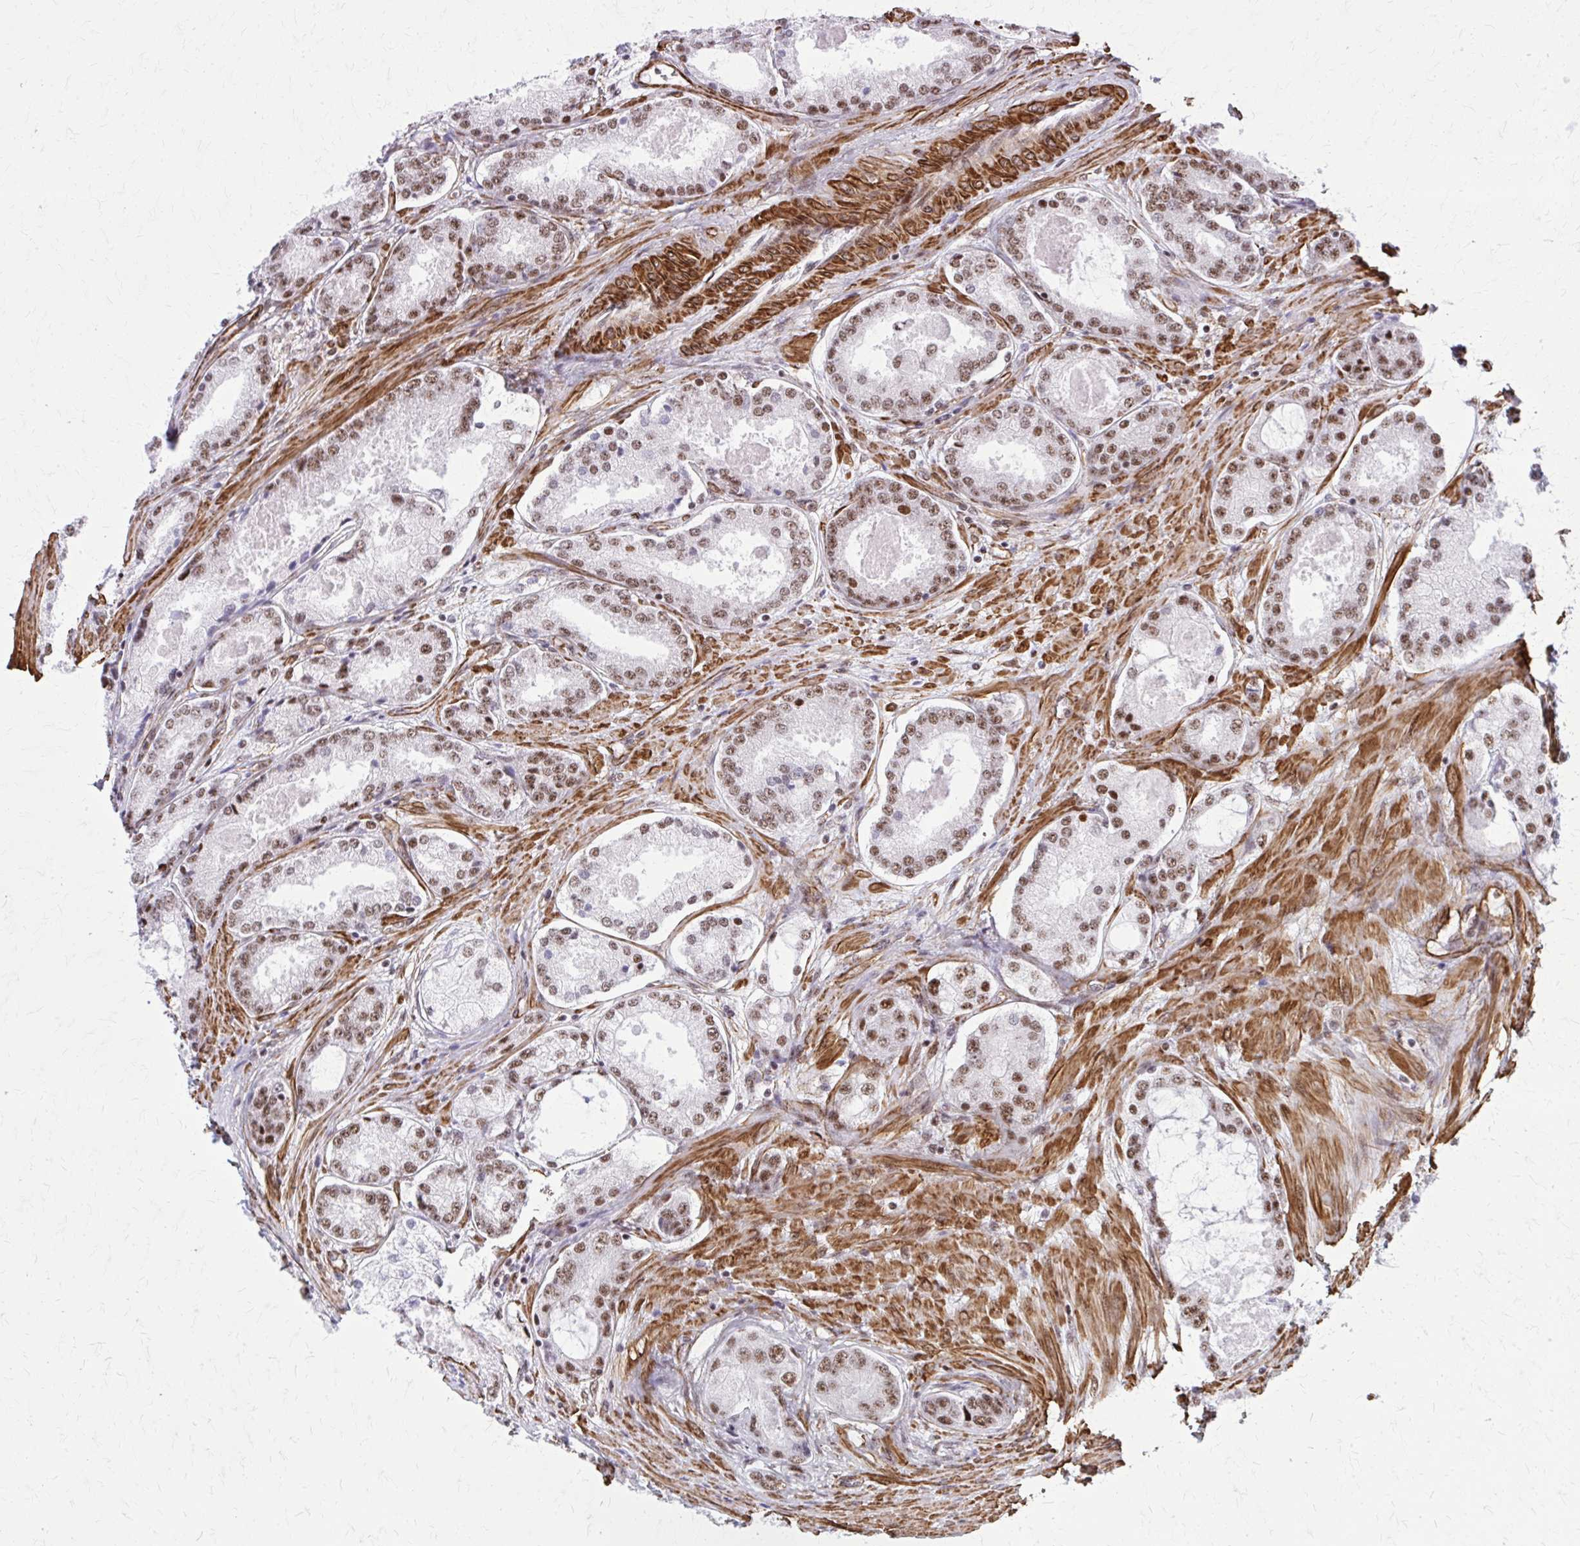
{"staining": {"intensity": "moderate", "quantity": ">75%", "location": "nuclear"}, "tissue": "prostate cancer", "cell_type": "Tumor cells", "image_type": "cancer", "snomed": [{"axis": "morphology", "description": "Adenocarcinoma, Low grade"}, {"axis": "topography", "description": "Prostate"}], "caption": "Moderate nuclear protein positivity is identified in approximately >75% of tumor cells in low-grade adenocarcinoma (prostate).", "gene": "NRBF2", "patient": {"sex": "male", "age": 68}}